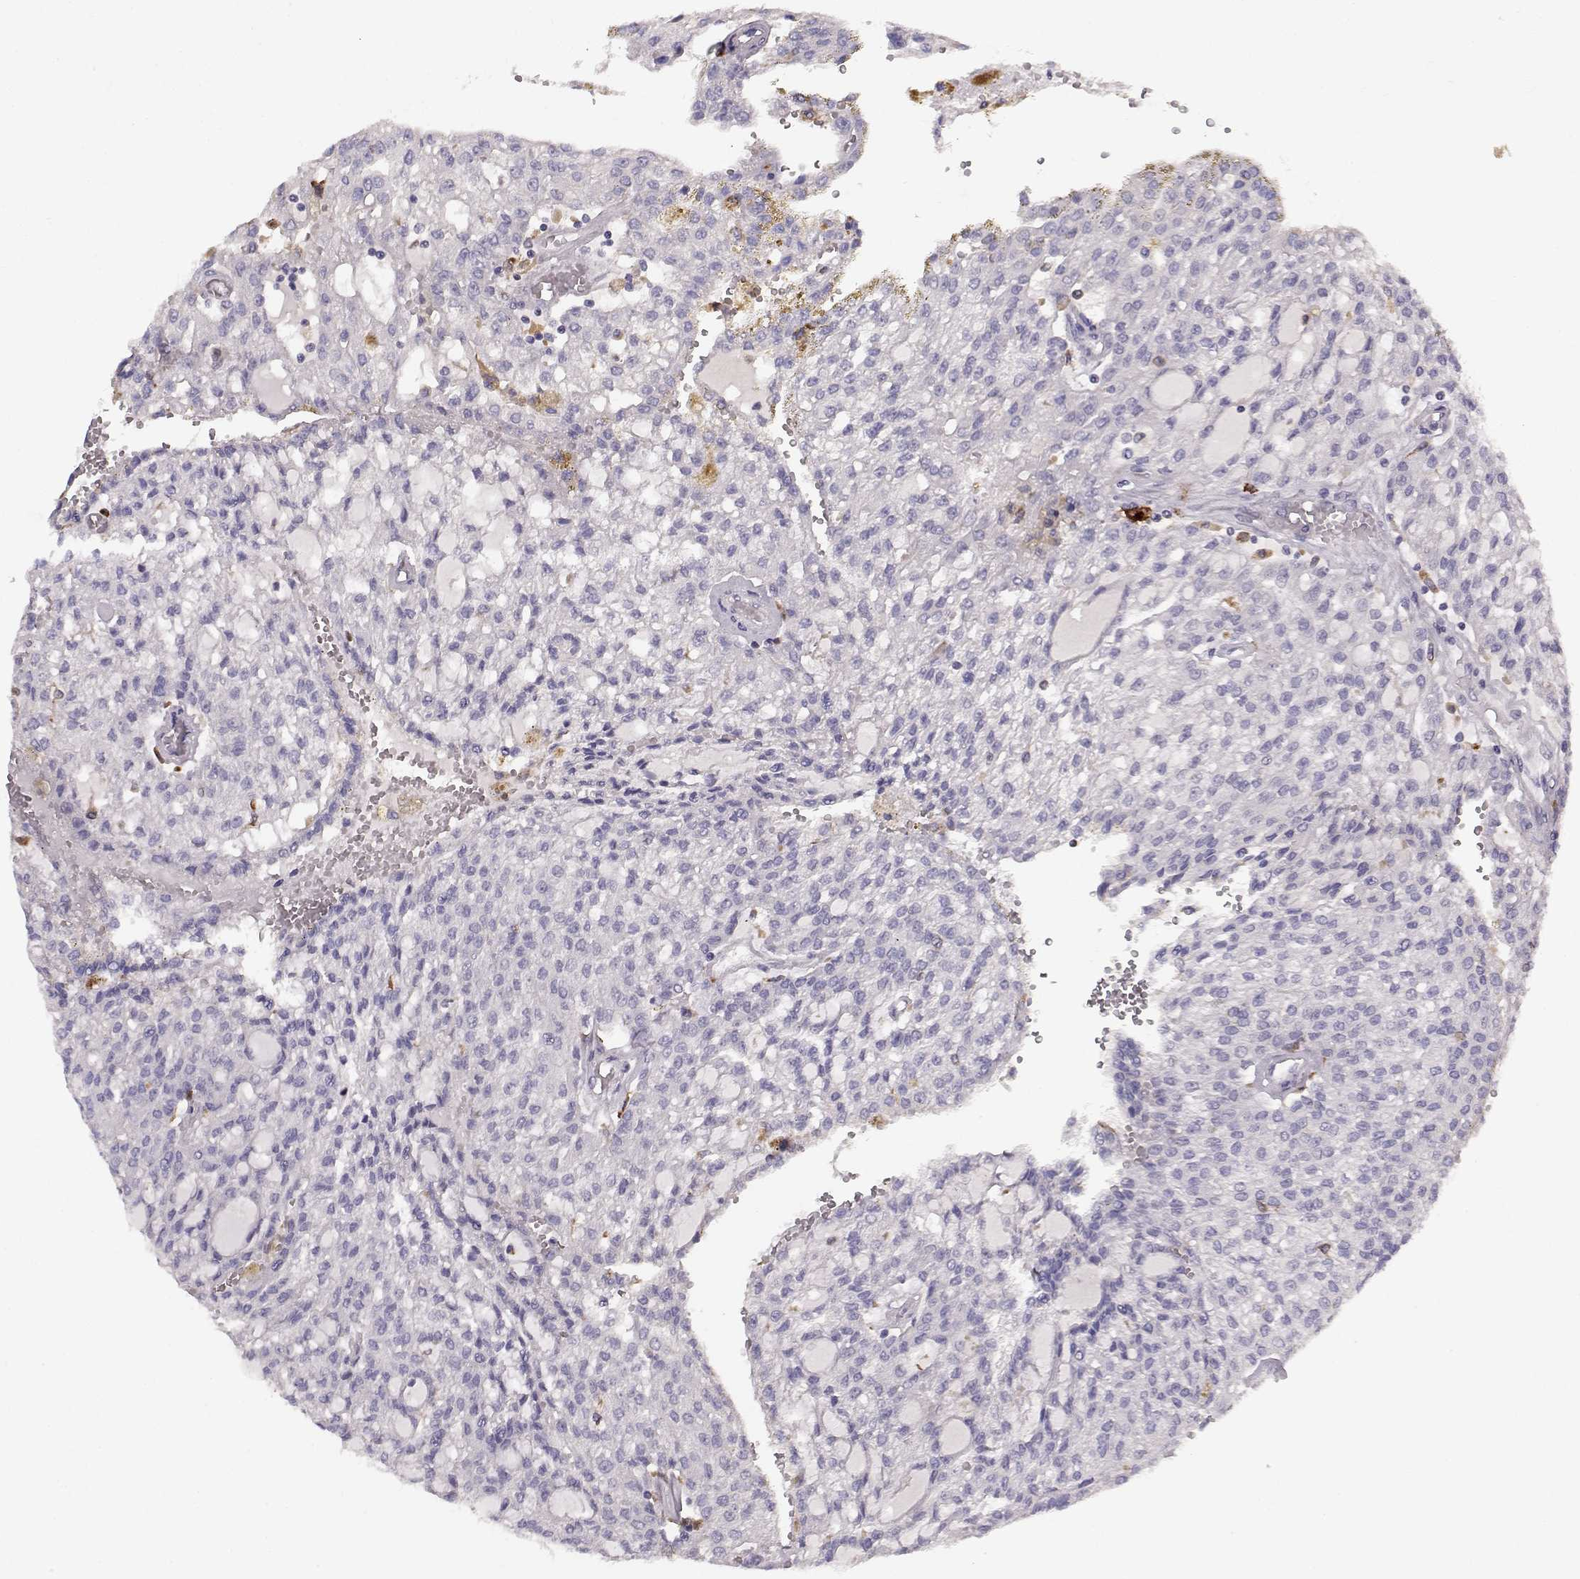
{"staining": {"intensity": "negative", "quantity": "none", "location": "none"}, "tissue": "renal cancer", "cell_type": "Tumor cells", "image_type": "cancer", "snomed": [{"axis": "morphology", "description": "Adenocarcinoma, NOS"}, {"axis": "topography", "description": "Kidney"}], "caption": "Renal cancer stained for a protein using immunohistochemistry (IHC) demonstrates no staining tumor cells.", "gene": "CCNF", "patient": {"sex": "male", "age": 63}}